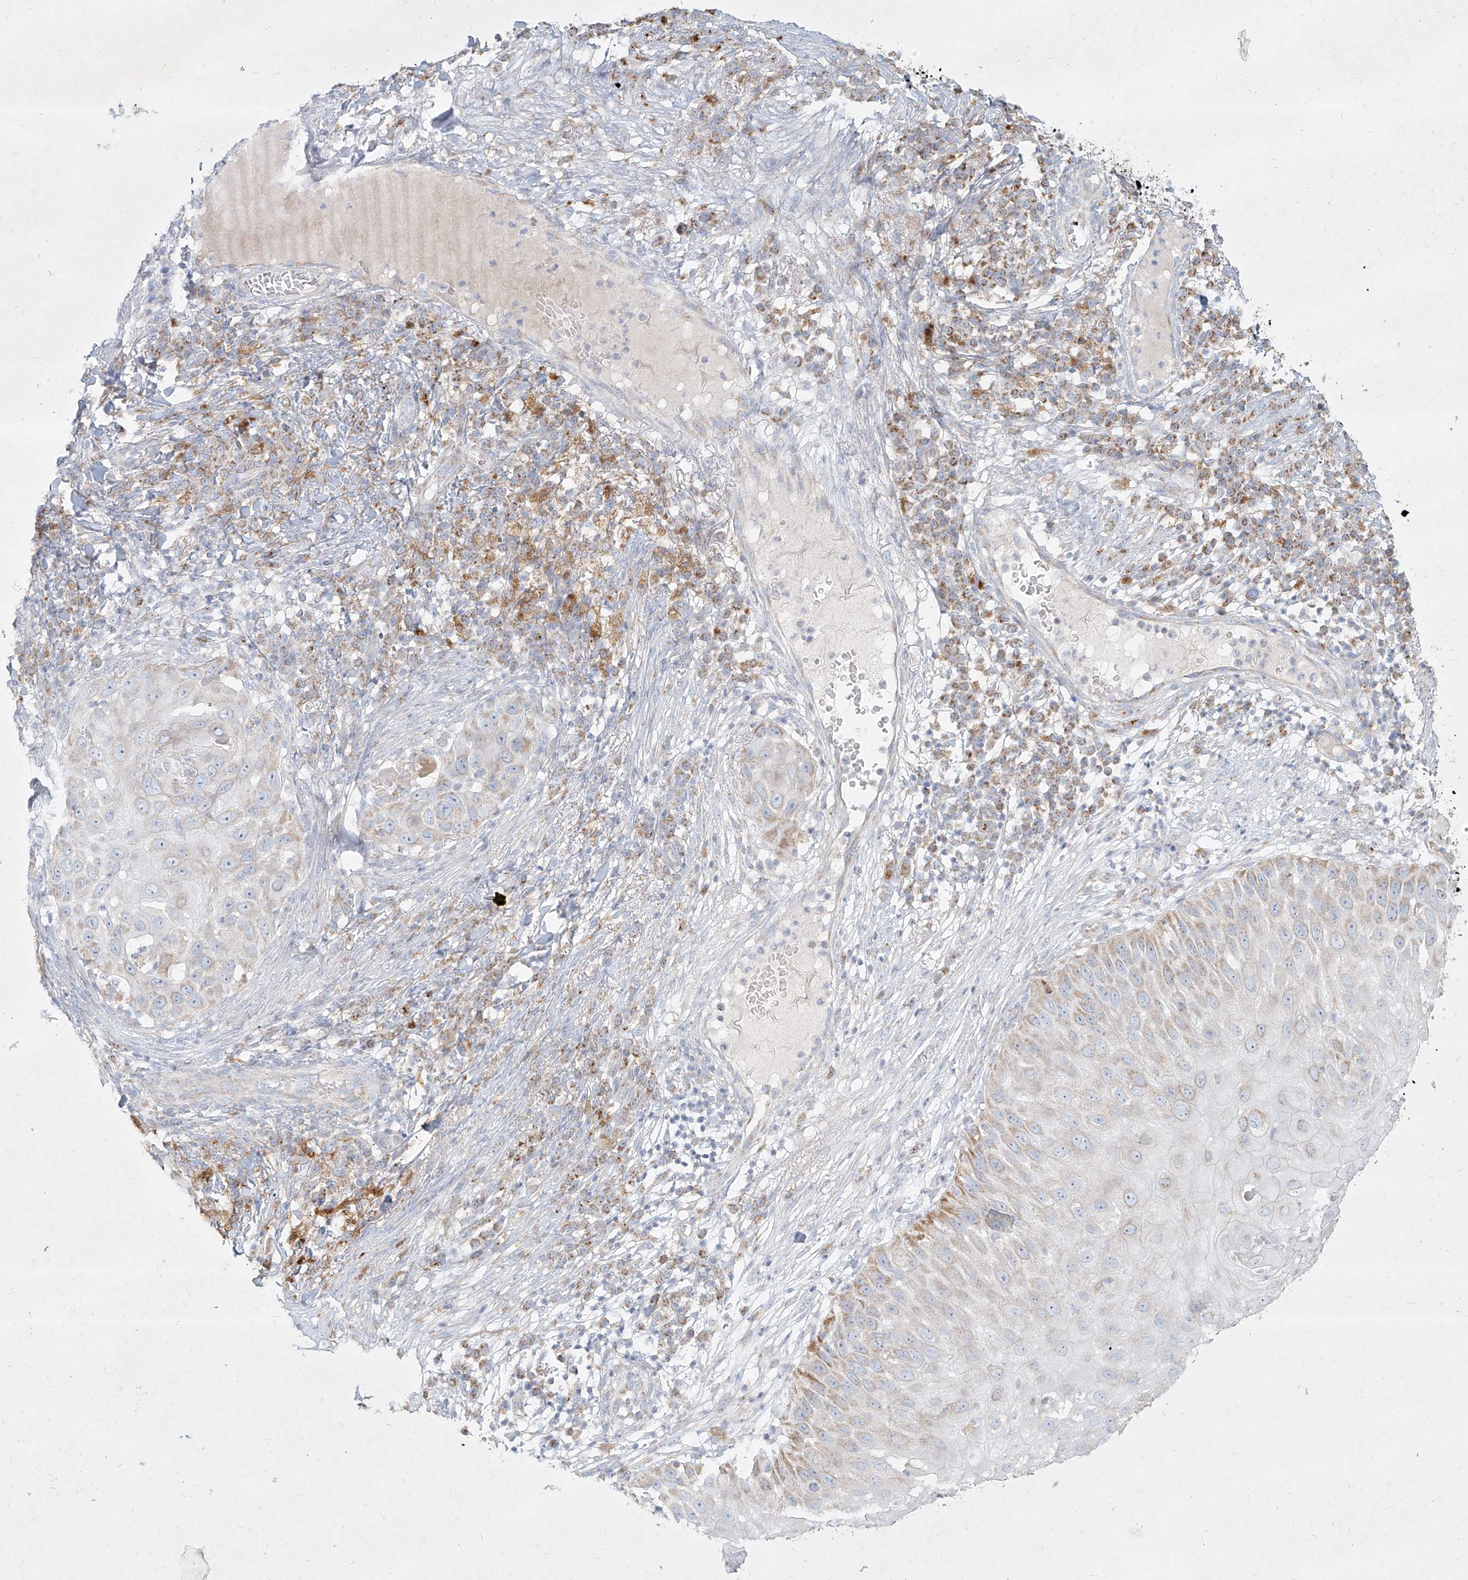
{"staining": {"intensity": "moderate", "quantity": "<25%", "location": "cytoplasmic/membranous"}, "tissue": "skin cancer", "cell_type": "Tumor cells", "image_type": "cancer", "snomed": [{"axis": "morphology", "description": "Squamous cell carcinoma, NOS"}, {"axis": "topography", "description": "Skin"}], "caption": "Skin cancer stained with immunohistochemistry exhibits moderate cytoplasmic/membranous staining in about <25% of tumor cells. Nuclei are stained in blue.", "gene": "MTX2", "patient": {"sex": "female", "age": 44}}